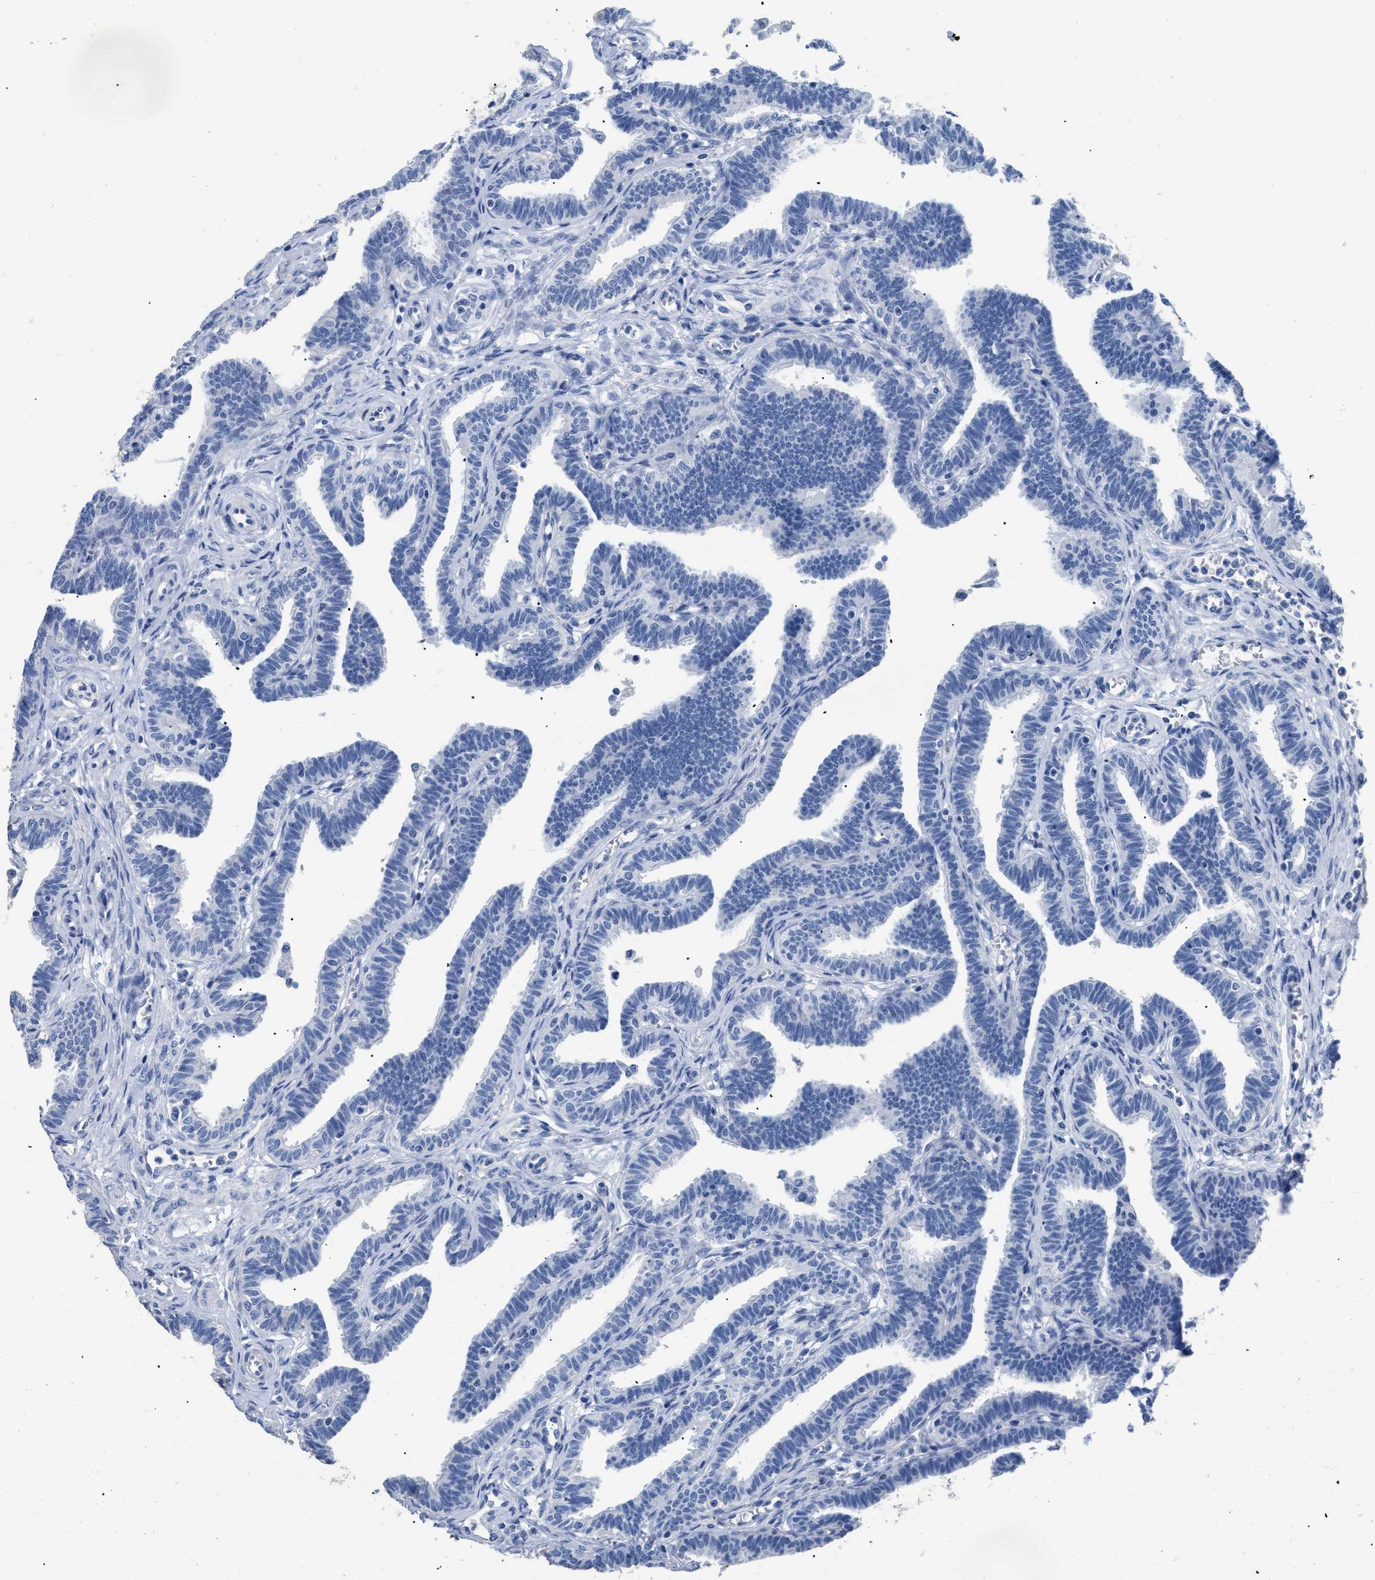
{"staining": {"intensity": "negative", "quantity": "none", "location": "none"}, "tissue": "fallopian tube", "cell_type": "Glandular cells", "image_type": "normal", "snomed": [{"axis": "morphology", "description": "Normal tissue, NOS"}, {"axis": "topography", "description": "Fallopian tube"}, {"axis": "topography", "description": "Ovary"}], "caption": "This is a micrograph of IHC staining of normal fallopian tube, which shows no expression in glandular cells.", "gene": "DLC1", "patient": {"sex": "female", "age": 23}}